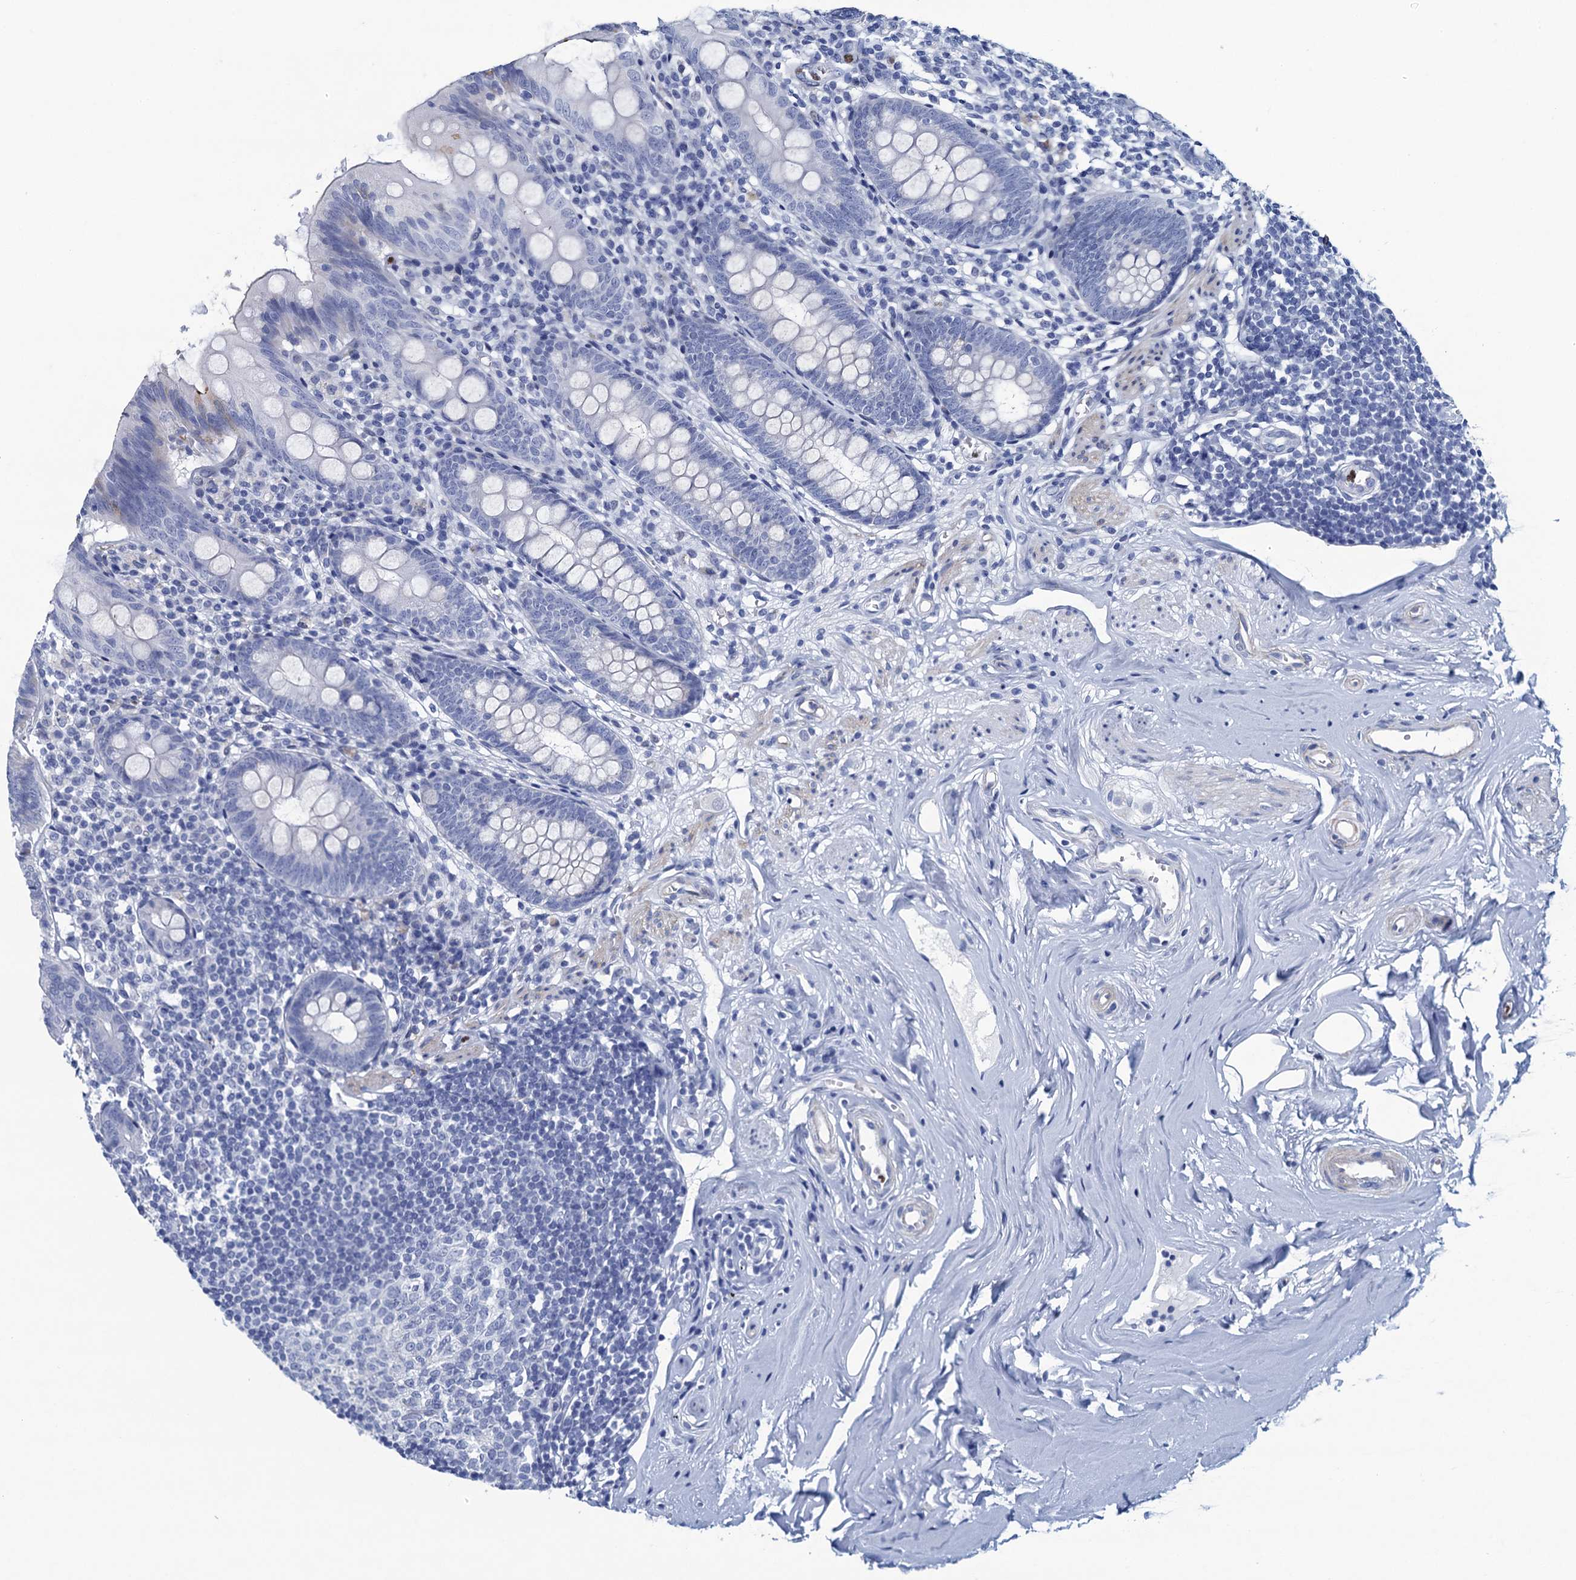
{"staining": {"intensity": "negative", "quantity": "none", "location": "none"}, "tissue": "appendix", "cell_type": "Glandular cells", "image_type": "normal", "snomed": [{"axis": "morphology", "description": "Normal tissue, NOS"}, {"axis": "topography", "description": "Appendix"}], "caption": "This is a photomicrograph of immunohistochemistry staining of normal appendix, which shows no expression in glandular cells.", "gene": "RHCG", "patient": {"sex": "female", "age": 51}}